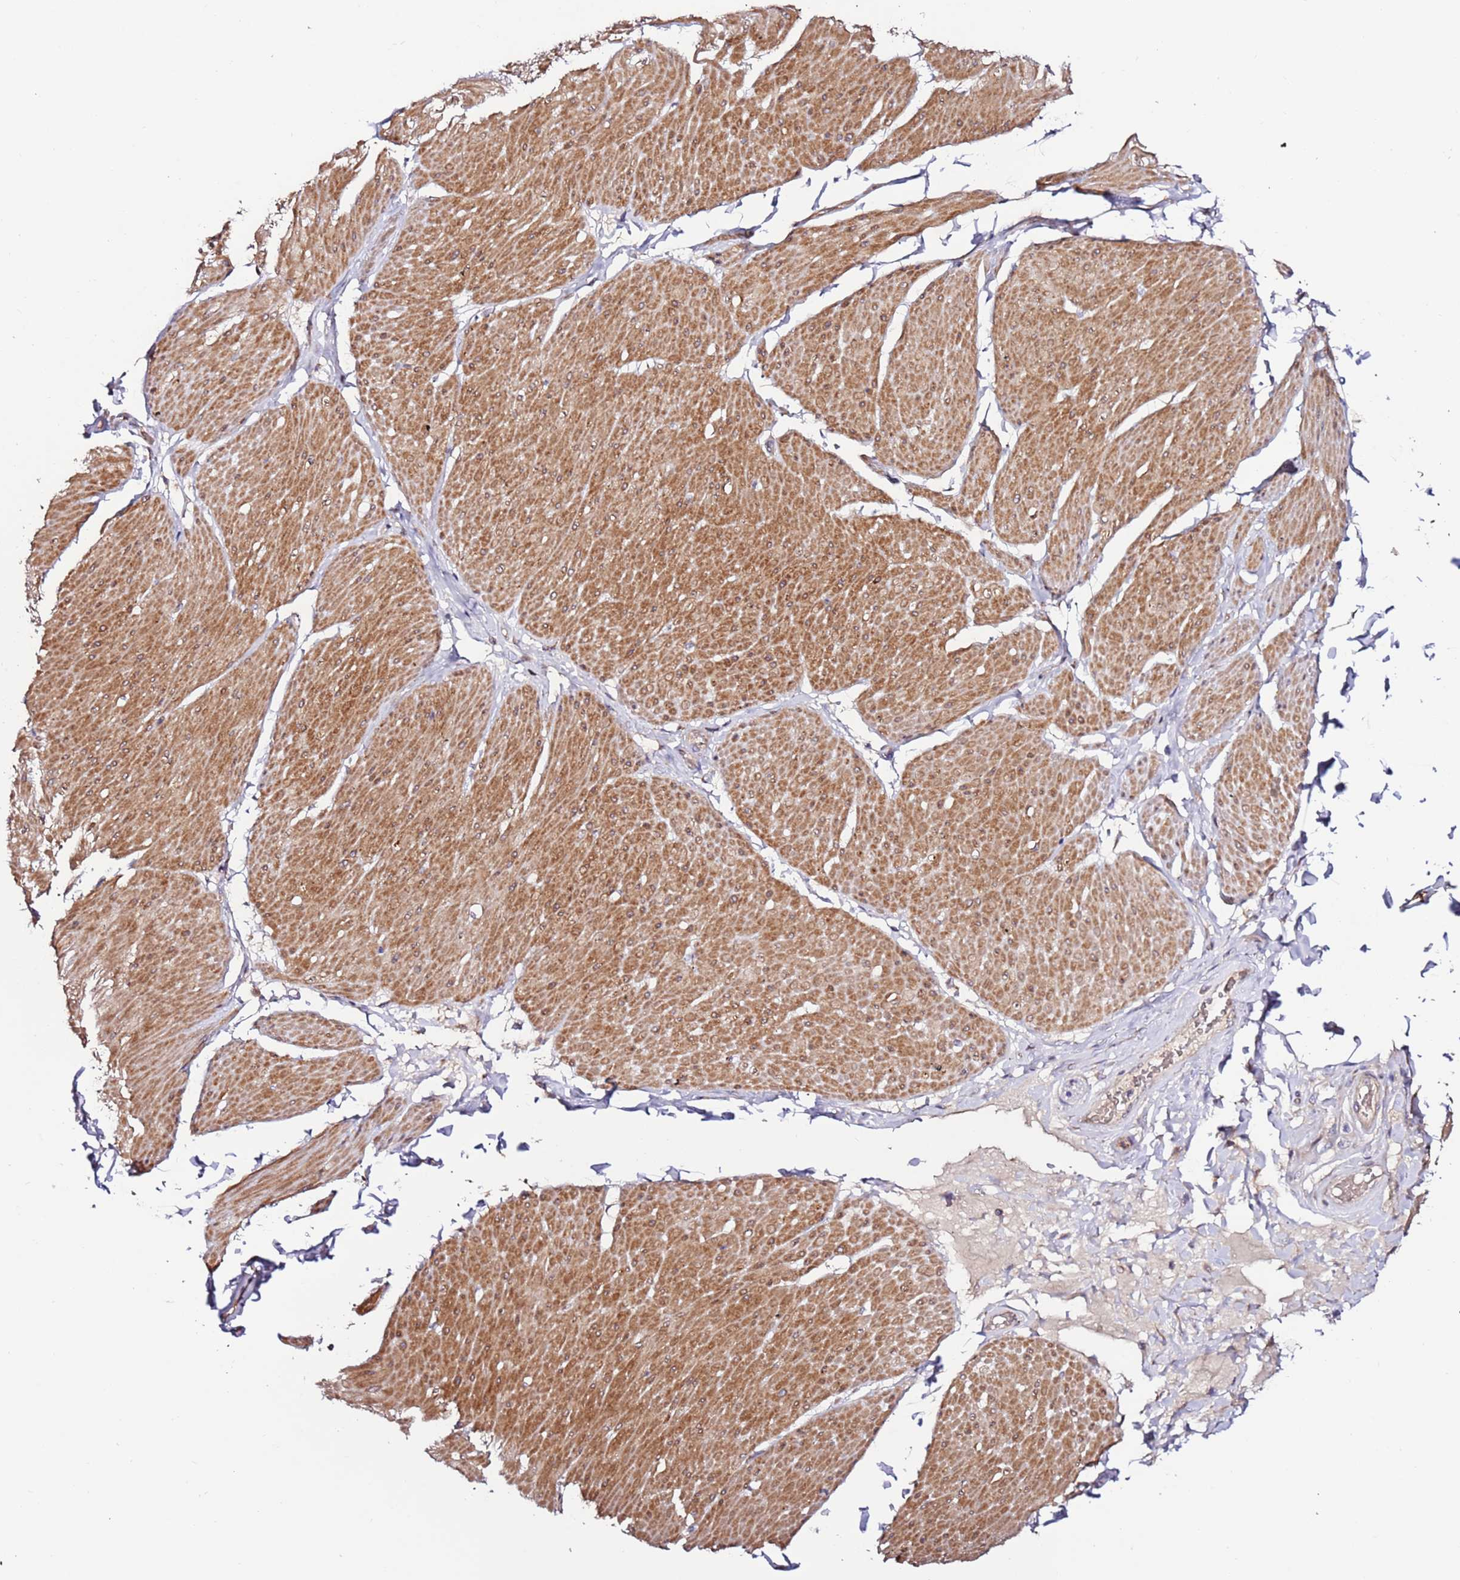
{"staining": {"intensity": "moderate", "quantity": ">75%", "location": "cytoplasmic/membranous"}, "tissue": "smooth muscle", "cell_type": "Smooth muscle cells", "image_type": "normal", "snomed": [{"axis": "morphology", "description": "Urothelial carcinoma, High grade"}, {"axis": "topography", "description": "Urinary bladder"}], "caption": "IHC of benign smooth muscle reveals medium levels of moderate cytoplasmic/membranous expression in about >75% of smooth muscle cells. Nuclei are stained in blue.", "gene": "HSD17B7", "patient": {"sex": "male", "age": 46}}